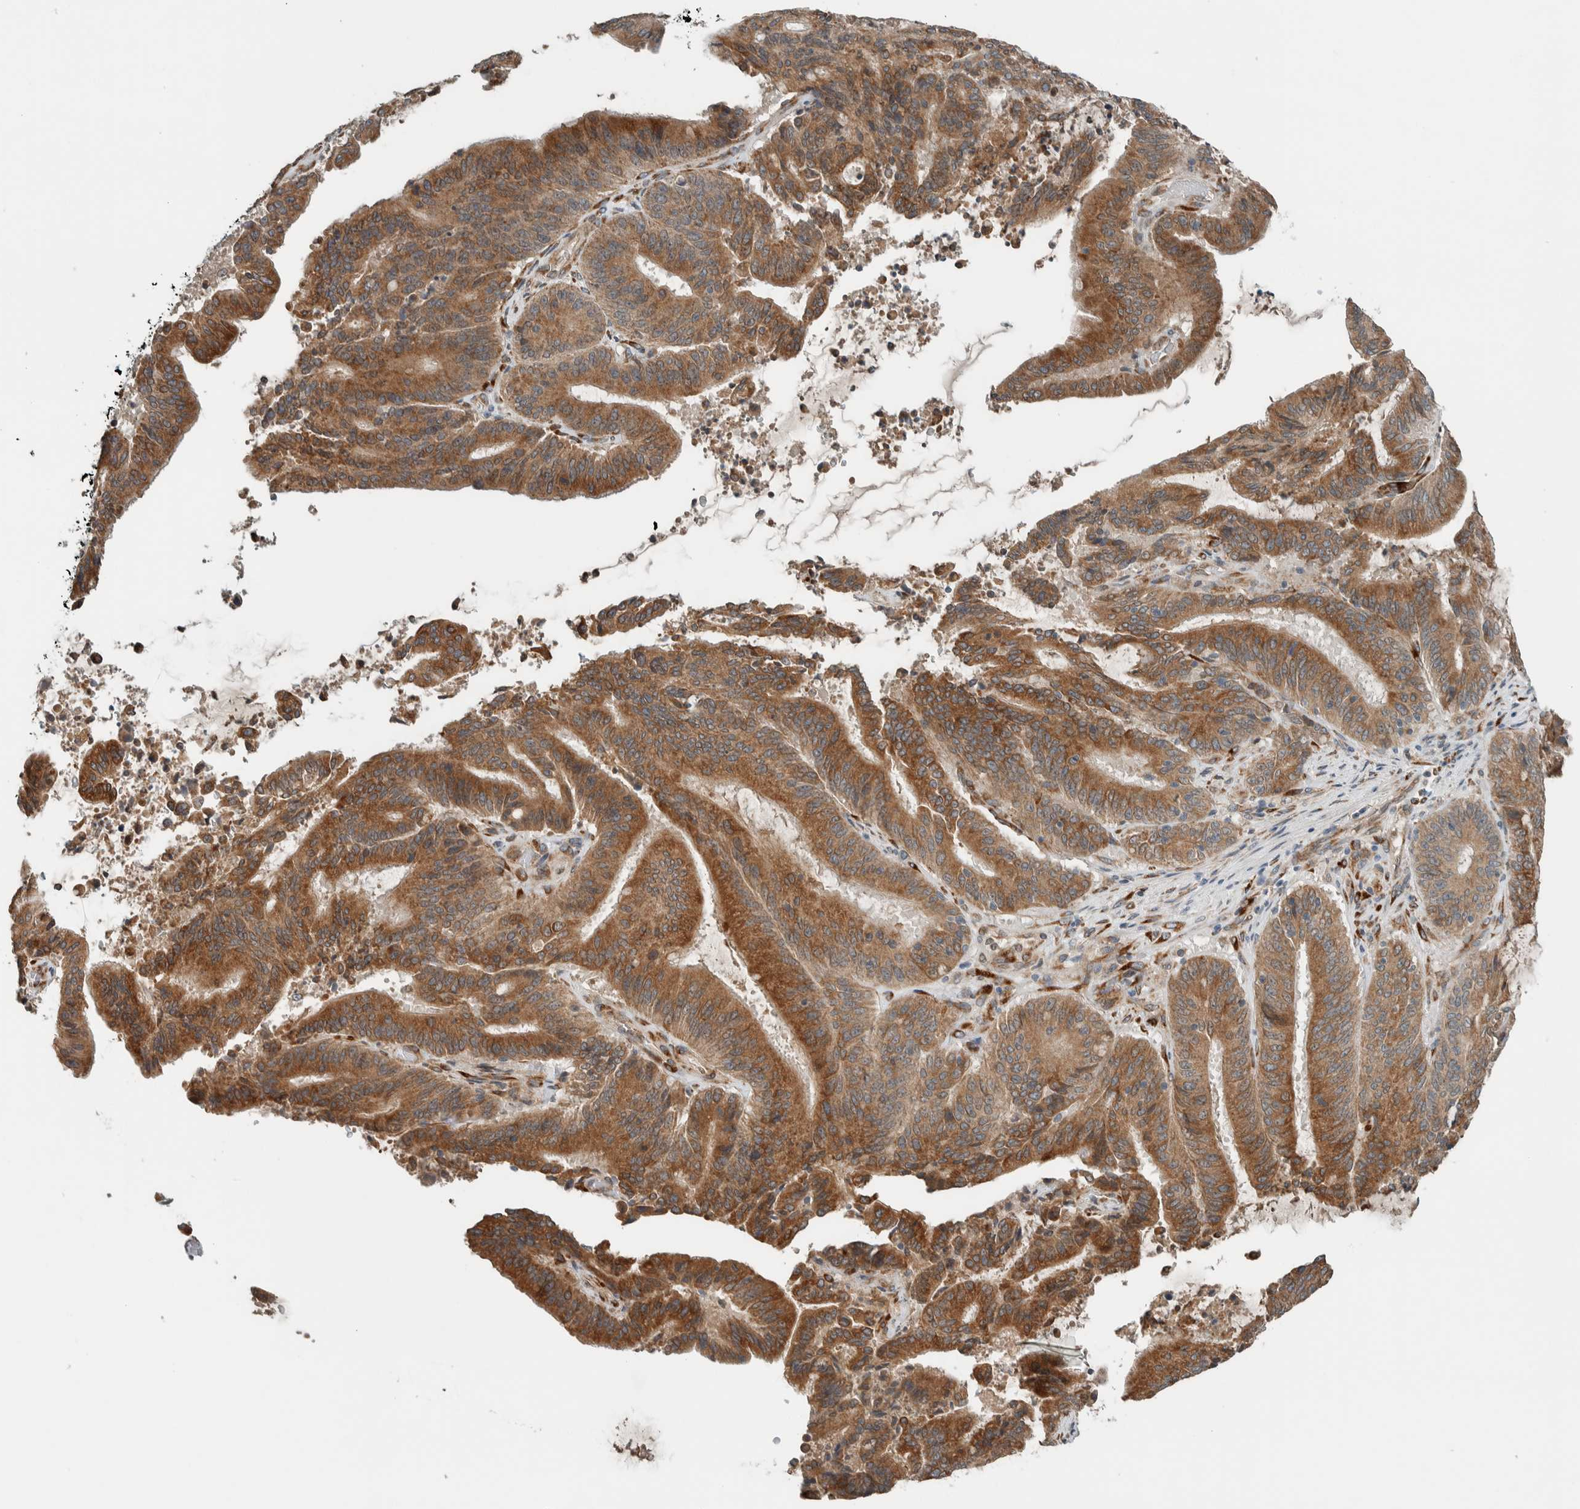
{"staining": {"intensity": "moderate", "quantity": ">75%", "location": "cytoplasmic/membranous"}, "tissue": "liver cancer", "cell_type": "Tumor cells", "image_type": "cancer", "snomed": [{"axis": "morphology", "description": "Normal tissue, NOS"}, {"axis": "morphology", "description": "Cholangiocarcinoma"}, {"axis": "topography", "description": "Liver"}, {"axis": "topography", "description": "Peripheral nerve tissue"}], "caption": "Immunohistochemical staining of human cholangiocarcinoma (liver) reveals moderate cytoplasmic/membranous protein staining in approximately >75% of tumor cells. The staining is performed using DAB brown chromogen to label protein expression. The nuclei are counter-stained blue using hematoxylin.", "gene": "CTBP2", "patient": {"sex": "female", "age": 73}}